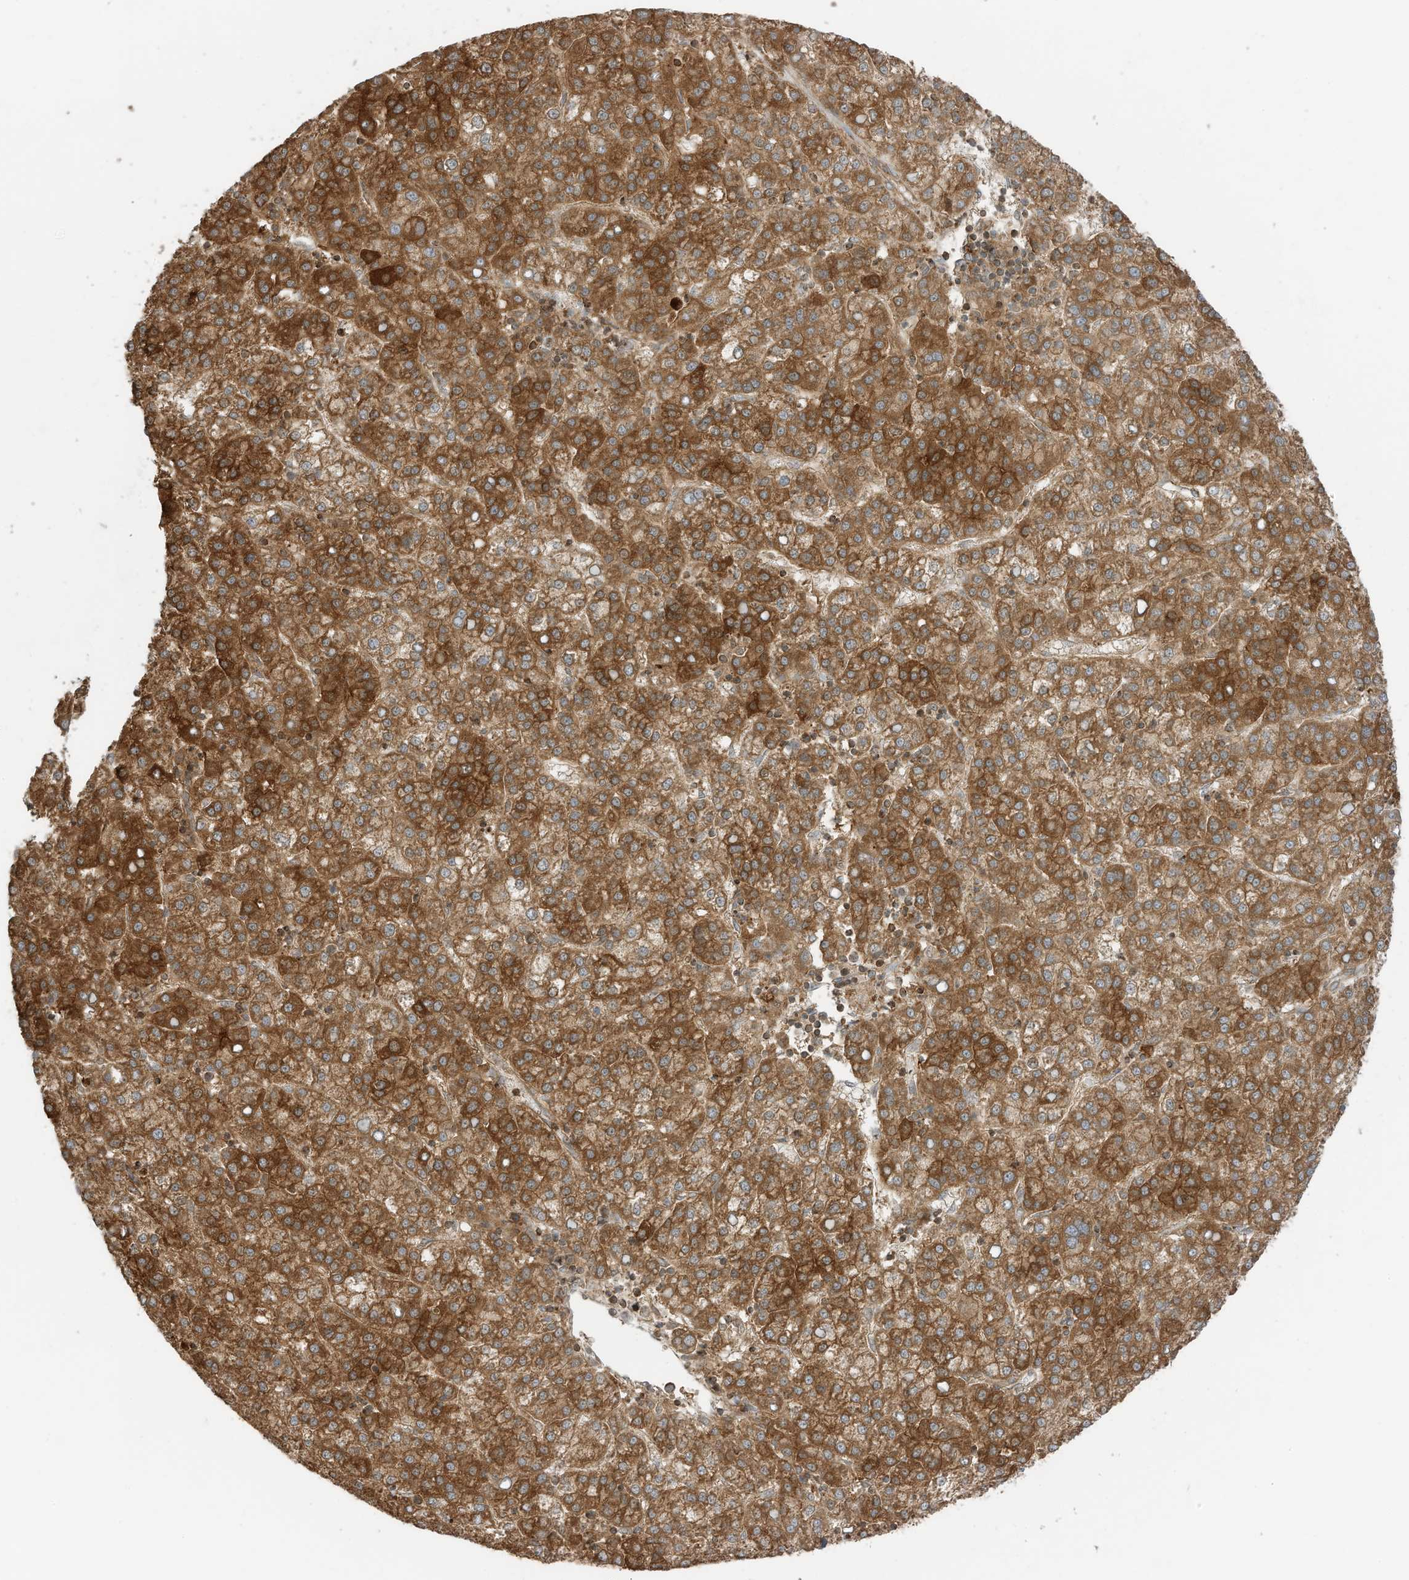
{"staining": {"intensity": "strong", "quantity": ">75%", "location": "cytoplasmic/membranous"}, "tissue": "liver cancer", "cell_type": "Tumor cells", "image_type": "cancer", "snomed": [{"axis": "morphology", "description": "Carcinoma, Hepatocellular, NOS"}, {"axis": "topography", "description": "Liver"}], "caption": "Protein expression by immunohistochemistry (IHC) shows strong cytoplasmic/membranous staining in approximately >75% of tumor cells in liver cancer (hepatocellular carcinoma).", "gene": "SLC25A12", "patient": {"sex": "female", "age": 58}}